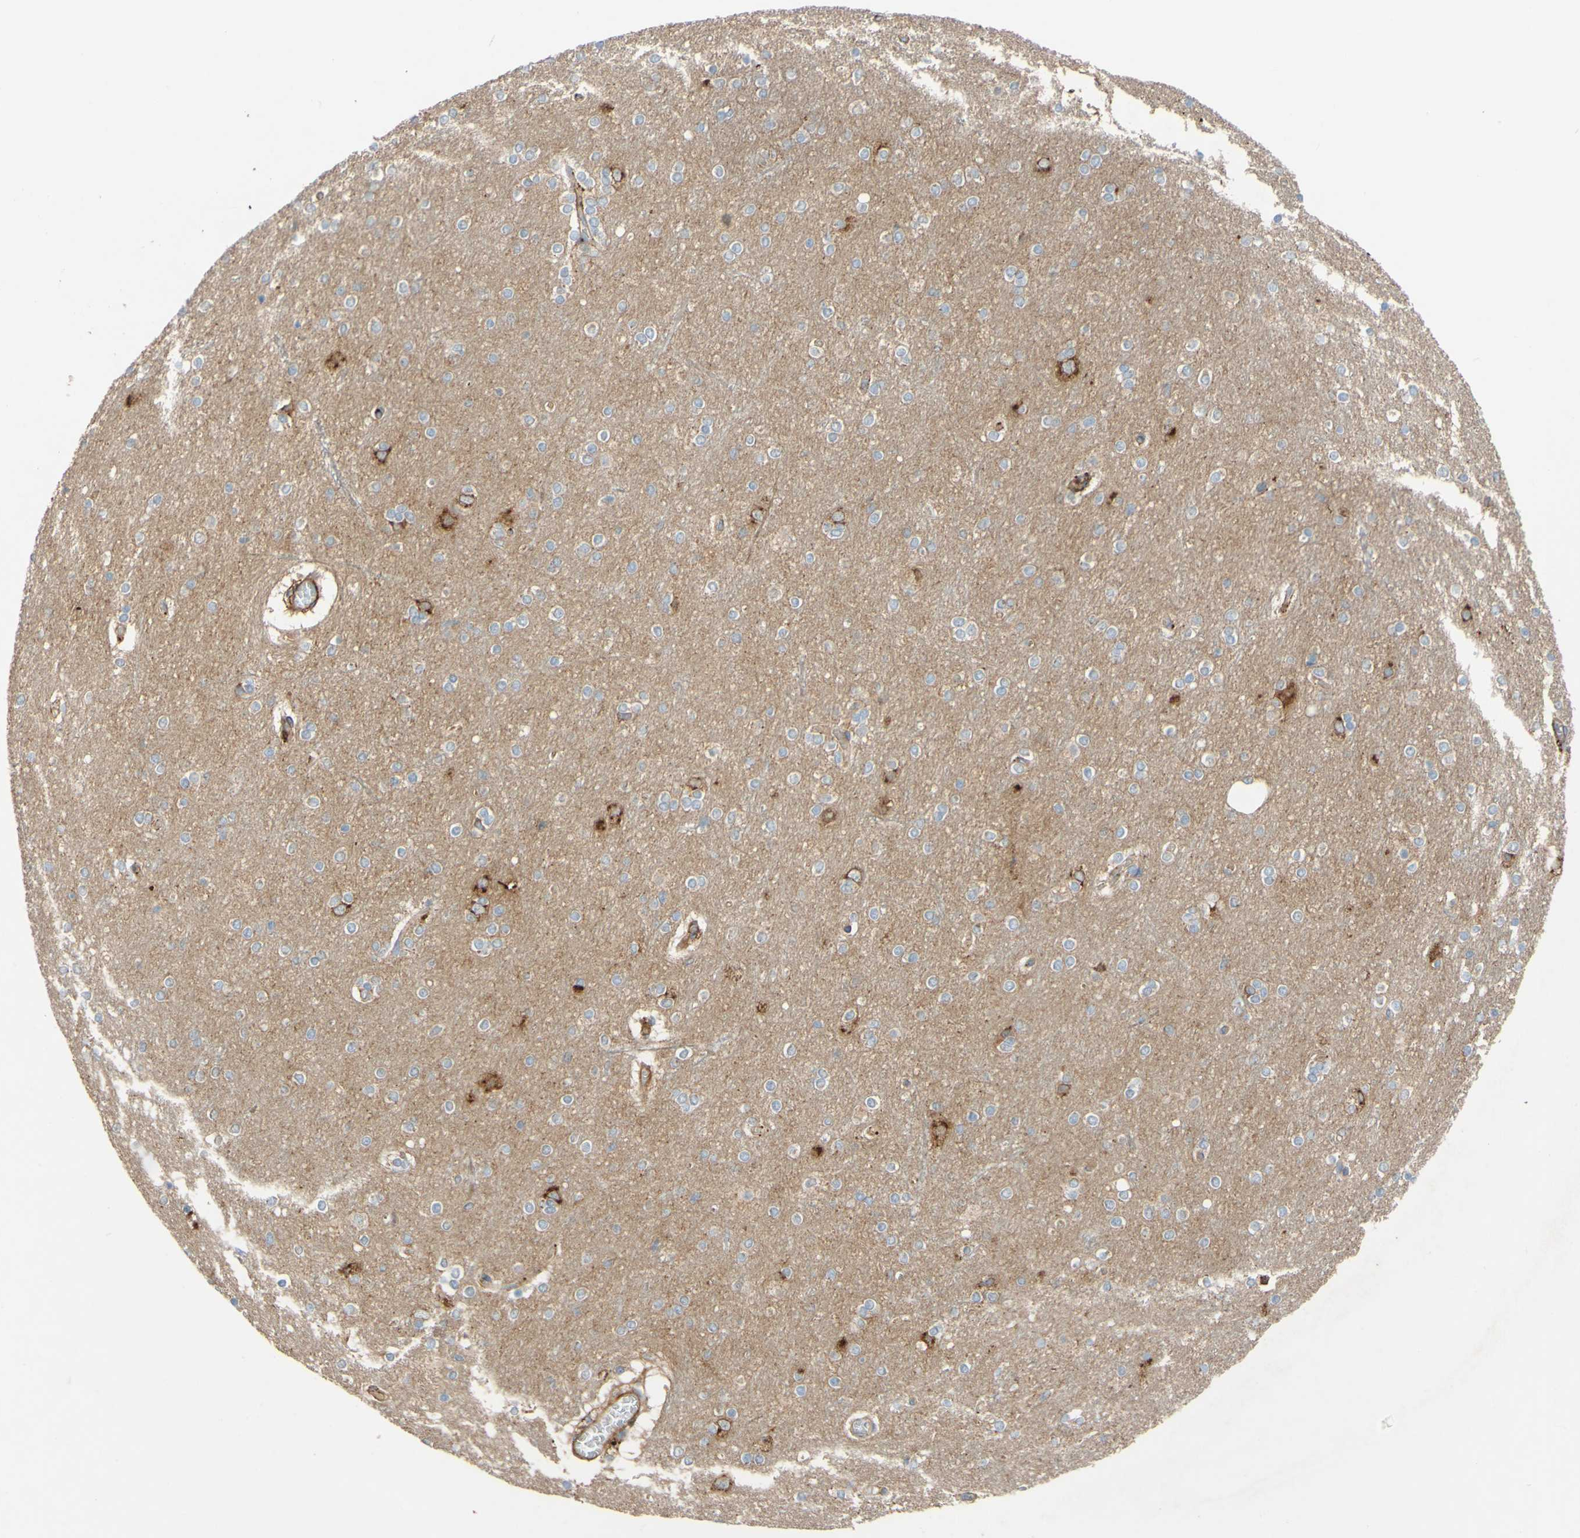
{"staining": {"intensity": "moderate", "quantity": "25%-75%", "location": "cytoplasmic/membranous"}, "tissue": "cerebral cortex", "cell_type": "Endothelial cells", "image_type": "normal", "snomed": [{"axis": "morphology", "description": "Normal tissue, NOS"}, {"axis": "topography", "description": "Cerebral cortex"}], "caption": "Human cerebral cortex stained for a protein (brown) exhibits moderate cytoplasmic/membranous positive expression in approximately 25%-75% of endothelial cells.", "gene": "DKK3", "patient": {"sex": "female", "age": 54}}